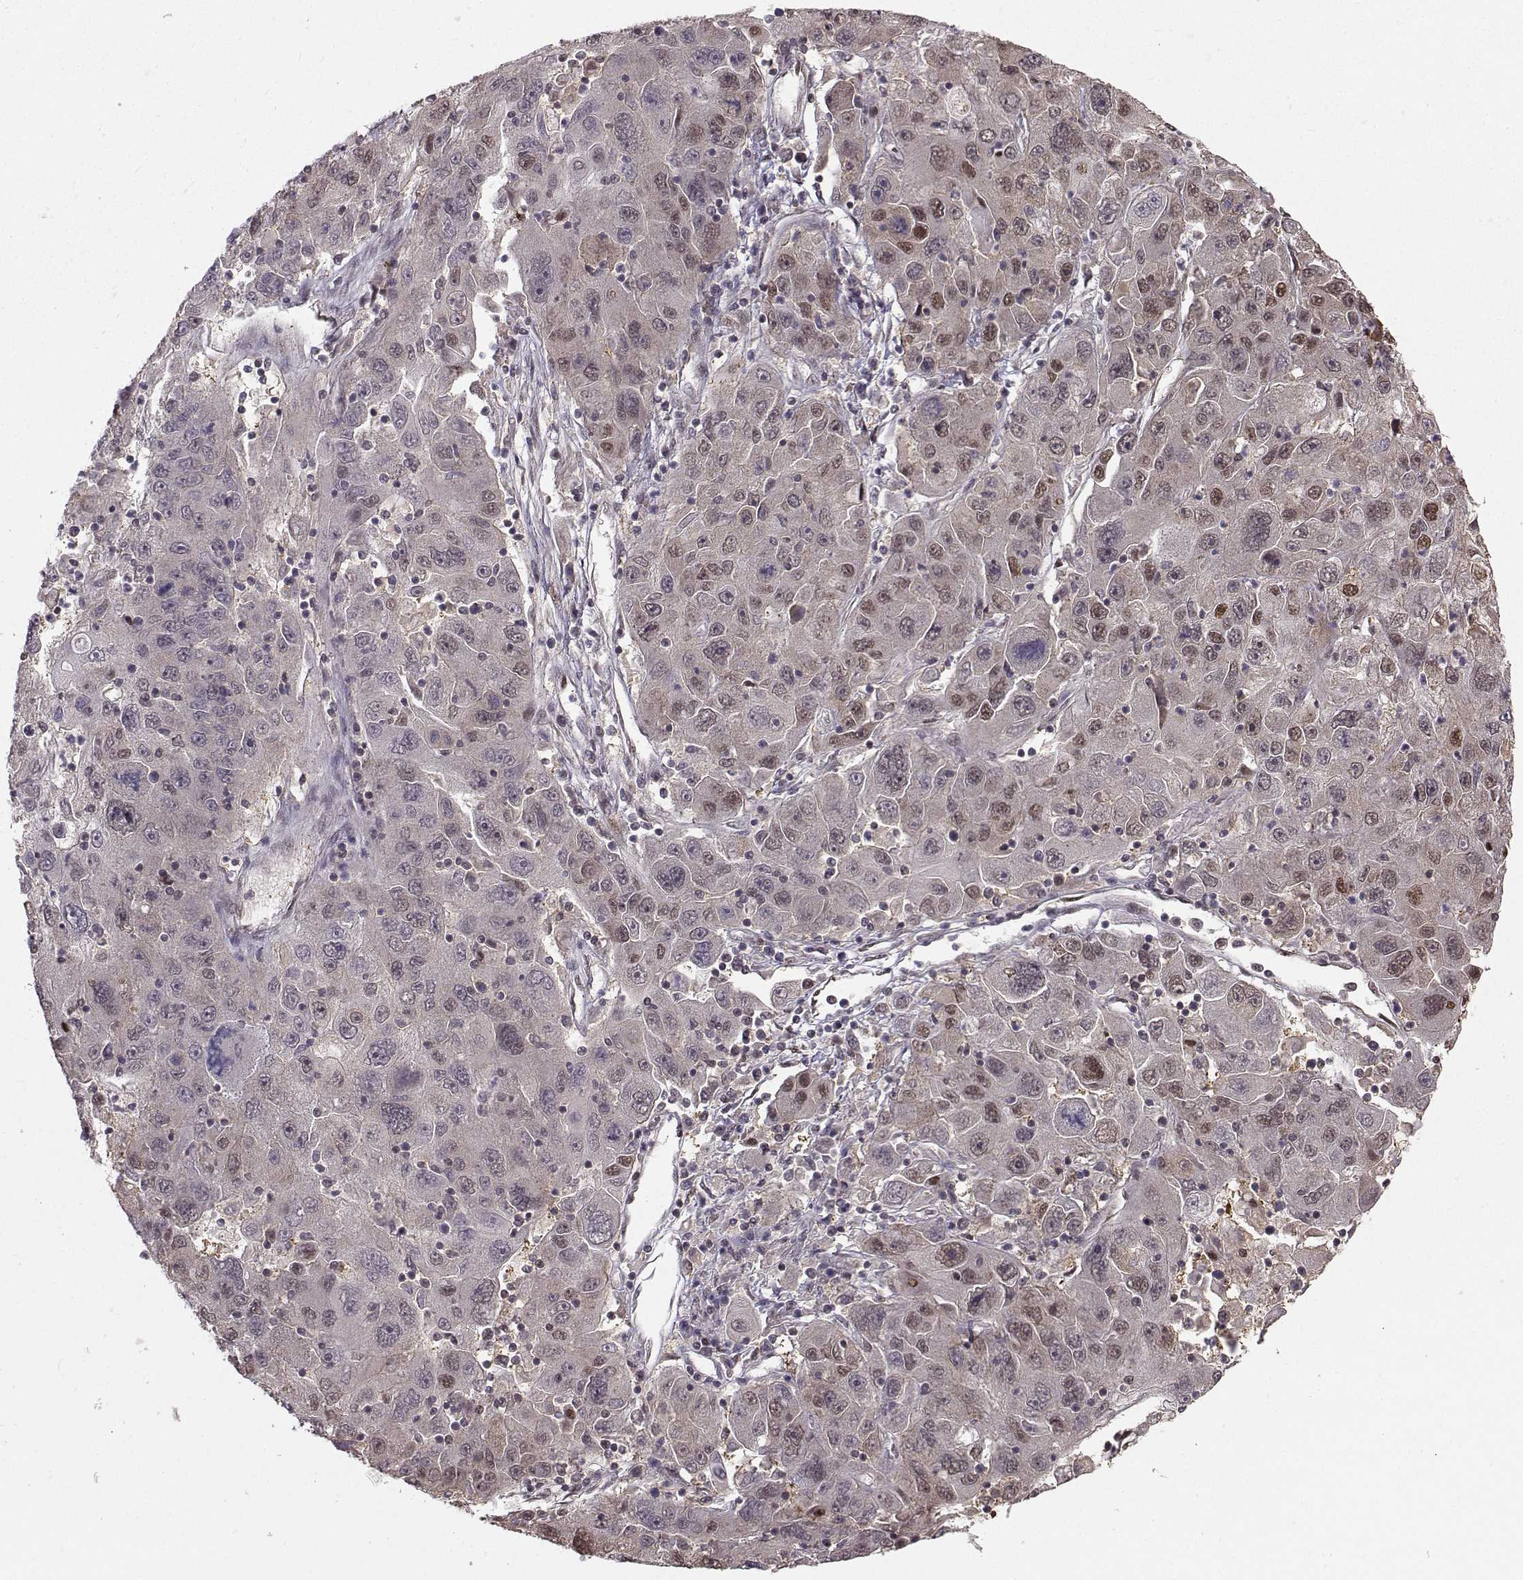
{"staining": {"intensity": "moderate", "quantity": "<25%", "location": "nuclear"}, "tissue": "stomach cancer", "cell_type": "Tumor cells", "image_type": "cancer", "snomed": [{"axis": "morphology", "description": "Adenocarcinoma, NOS"}, {"axis": "topography", "description": "Stomach"}], "caption": "Protein analysis of stomach adenocarcinoma tissue shows moderate nuclear expression in about <25% of tumor cells. Nuclei are stained in blue.", "gene": "PKP2", "patient": {"sex": "male", "age": 56}}